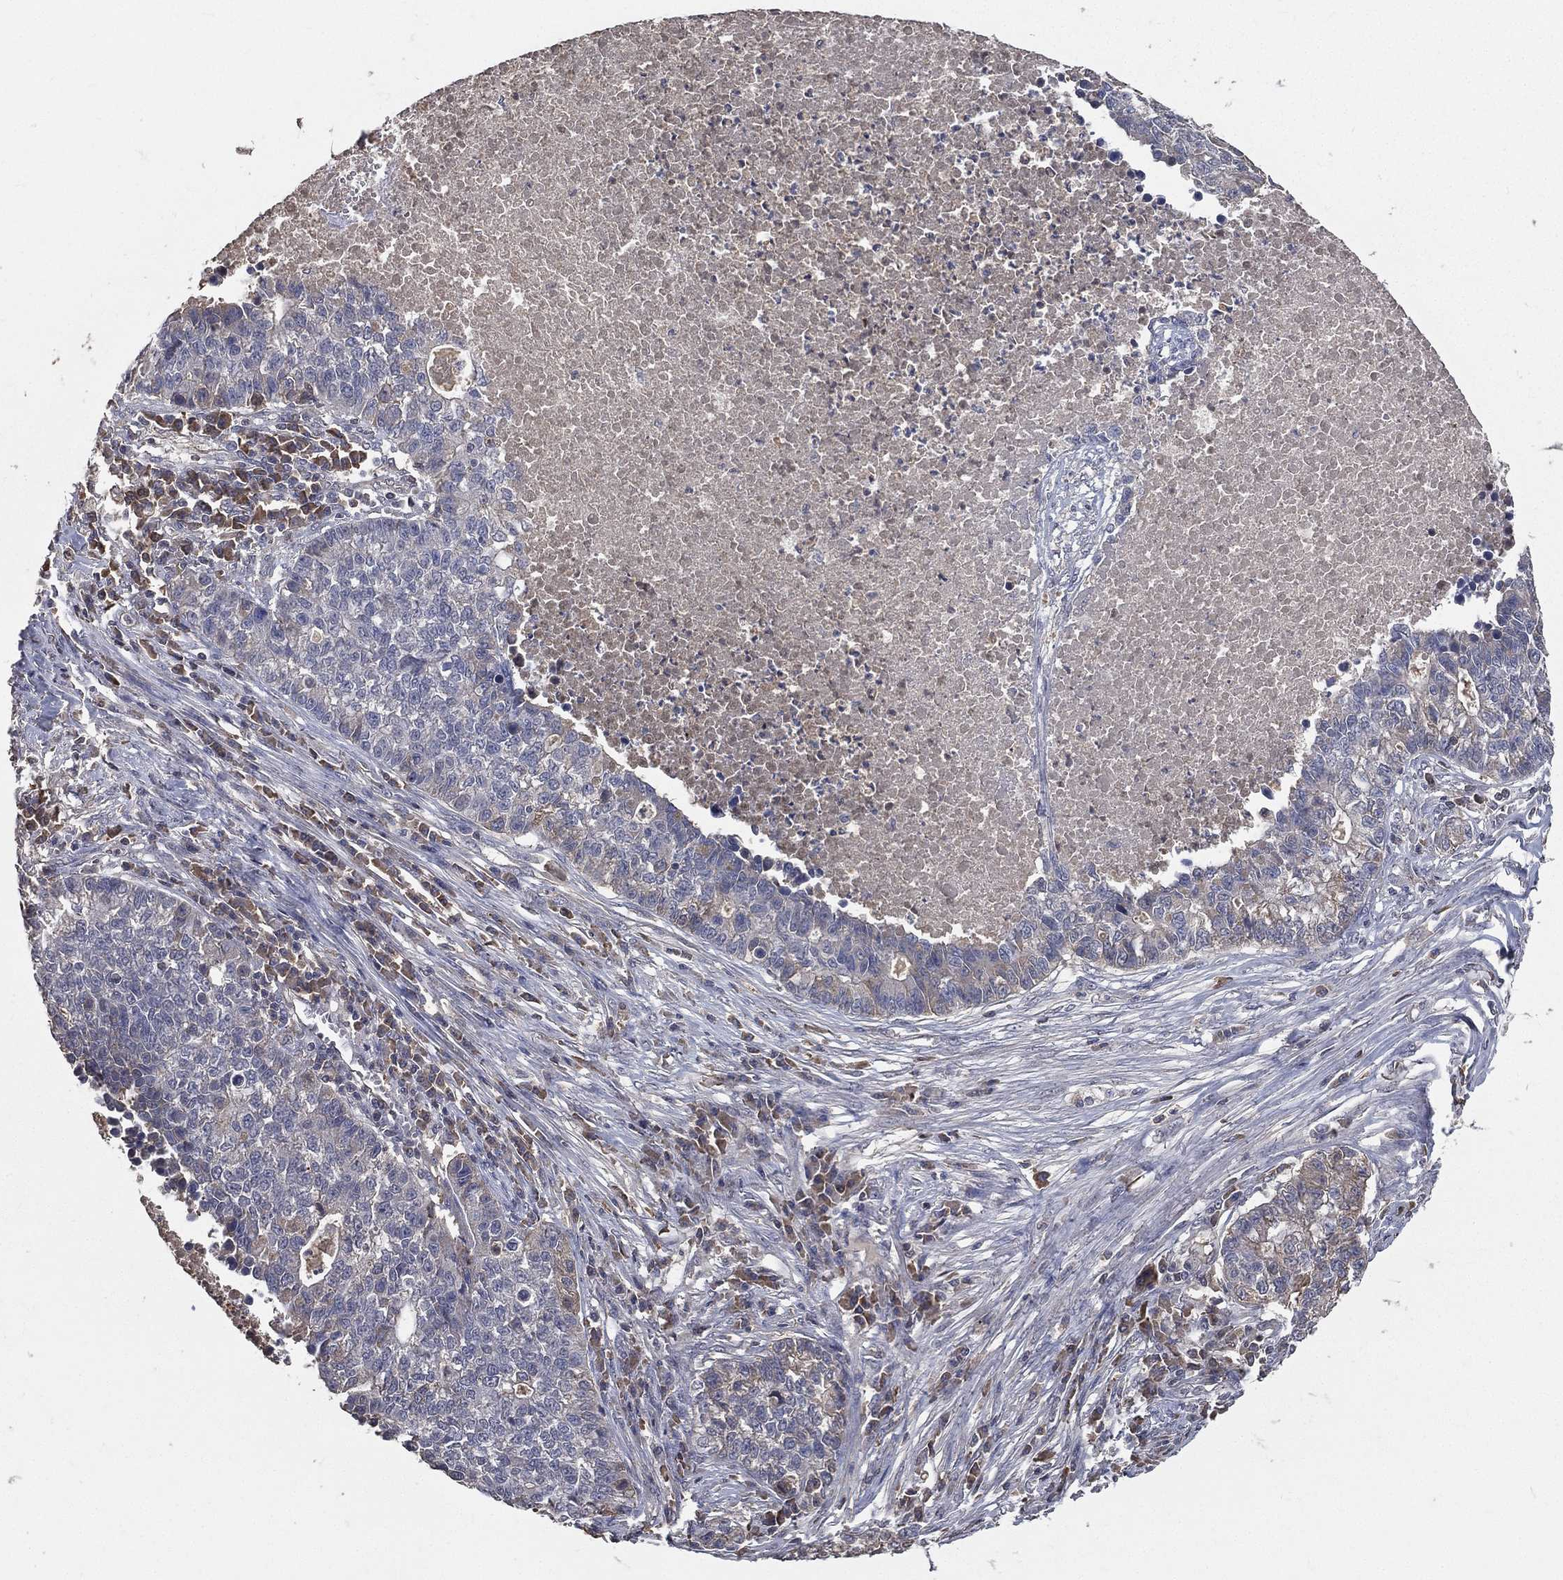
{"staining": {"intensity": "weak", "quantity": "<25%", "location": "cytoplasmic/membranous"}, "tissue": "lung cancer", "cell_type": "Tumor cells", "image_type": "cancer", "snomed": [{"axis": "morphology", "description": "Adenocarcinoma, NOS"}, {"axis": "topography", "description": "Lung"}], "caption": "An IHC image of lung cancer is shown. There is no staining in tumor cells of lung cancer. (Stains: DAB (3,3'-diaminobenzidine) immunohistochemistry (IHC) with hematoxylin counter stain, Microscopy: brightfield microscopy at high magnification).", "gene": "SNAP25", "patient": {"sex": "male", "age": 57}}